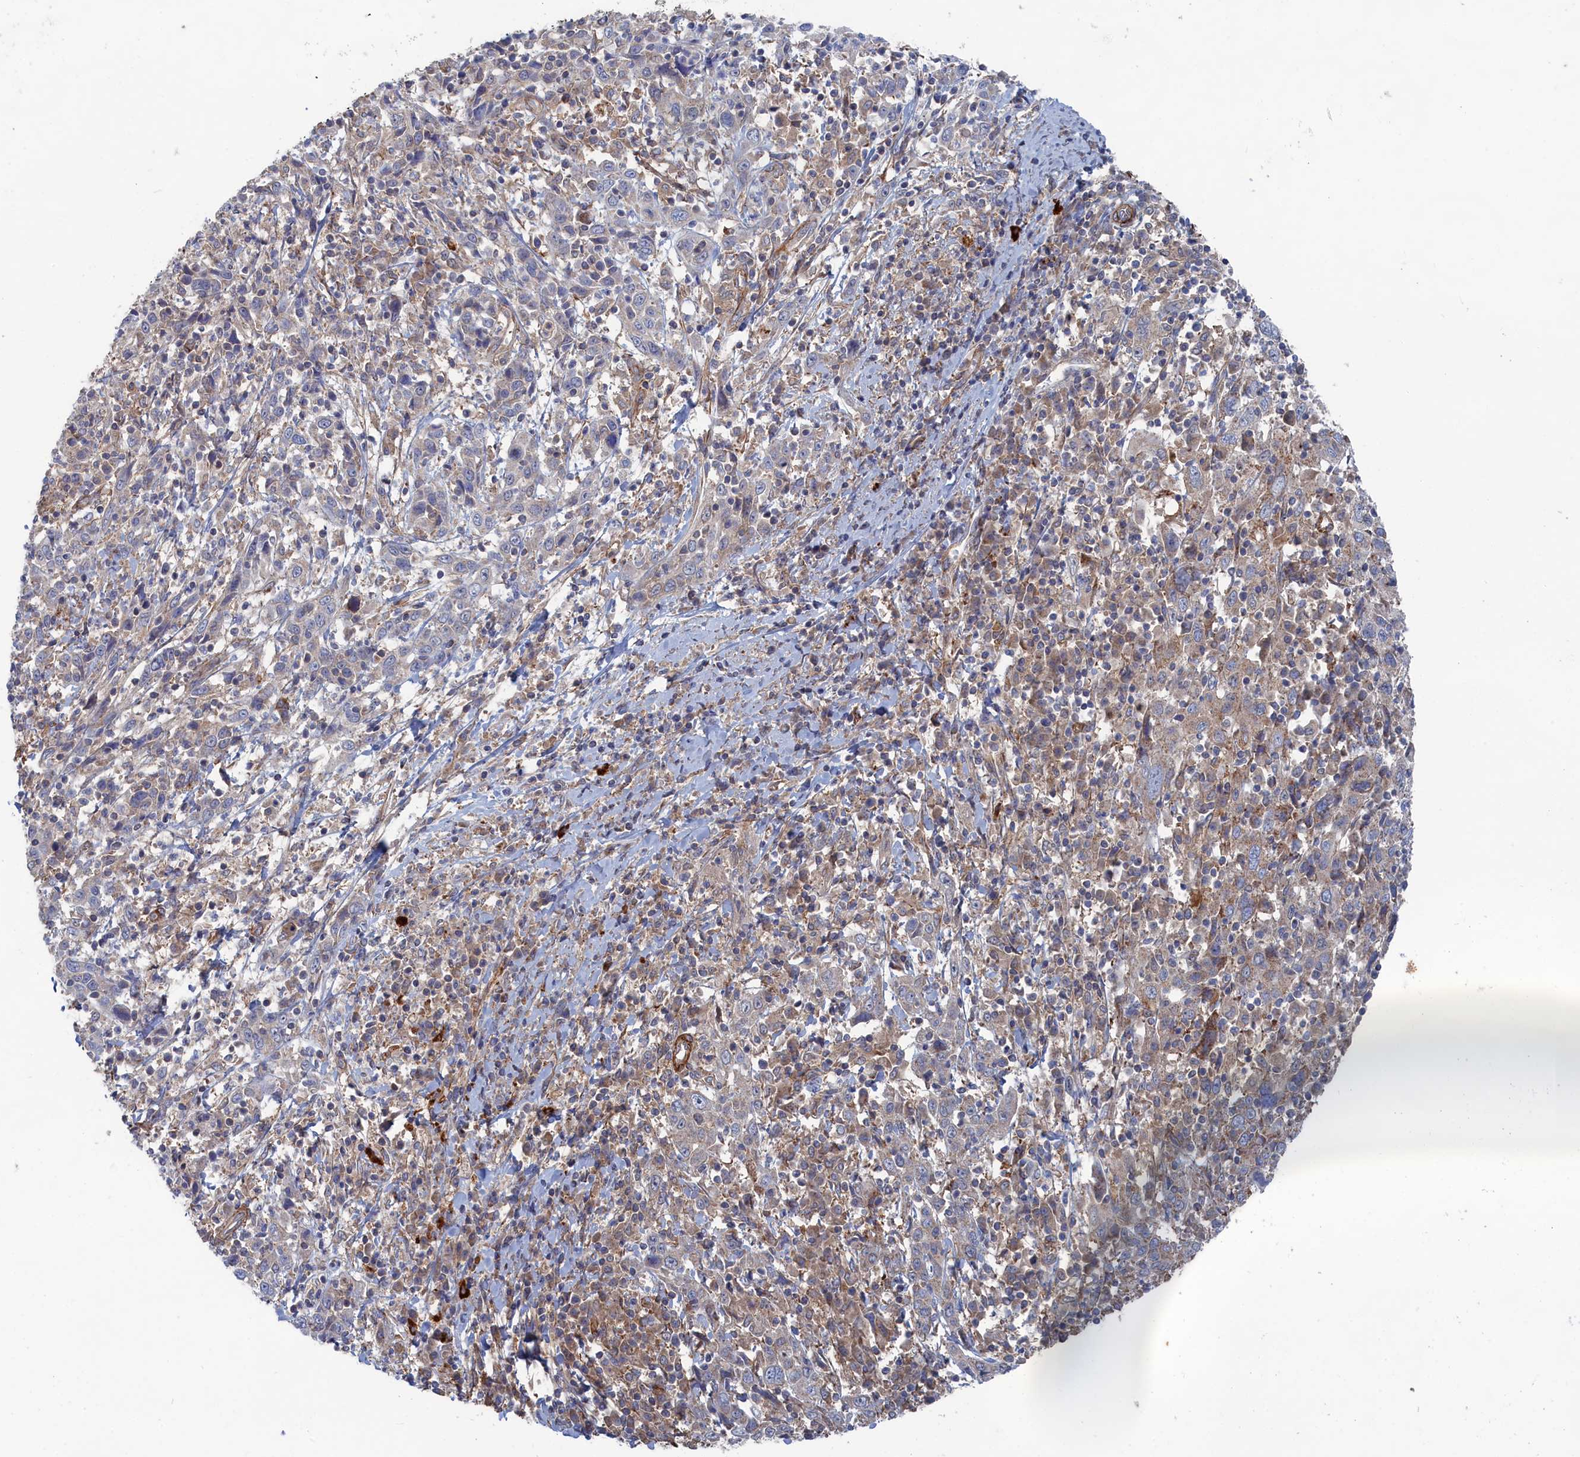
{"staining": {"intensity": "weak", "quantity": "<25%", "location": "cytoplasmic/membranous"}, "tissue": "cervical cancer", "cell_type": "Tumor cells", "image_type": "cancer", "snomed": [{"axis": "morphology", "description": "Squamous cell carcinoma, NOS"}, {"axis": "topography", "description": "Cervix"}], "caption": "IHC image of neoplastic tissue: cervical squamous cell carcinoma stained with DAB exhibits no significant protein positivity in tumor cells.", "gene": "FILIP1L", "patient": {"sex": "female", "age": 46}}